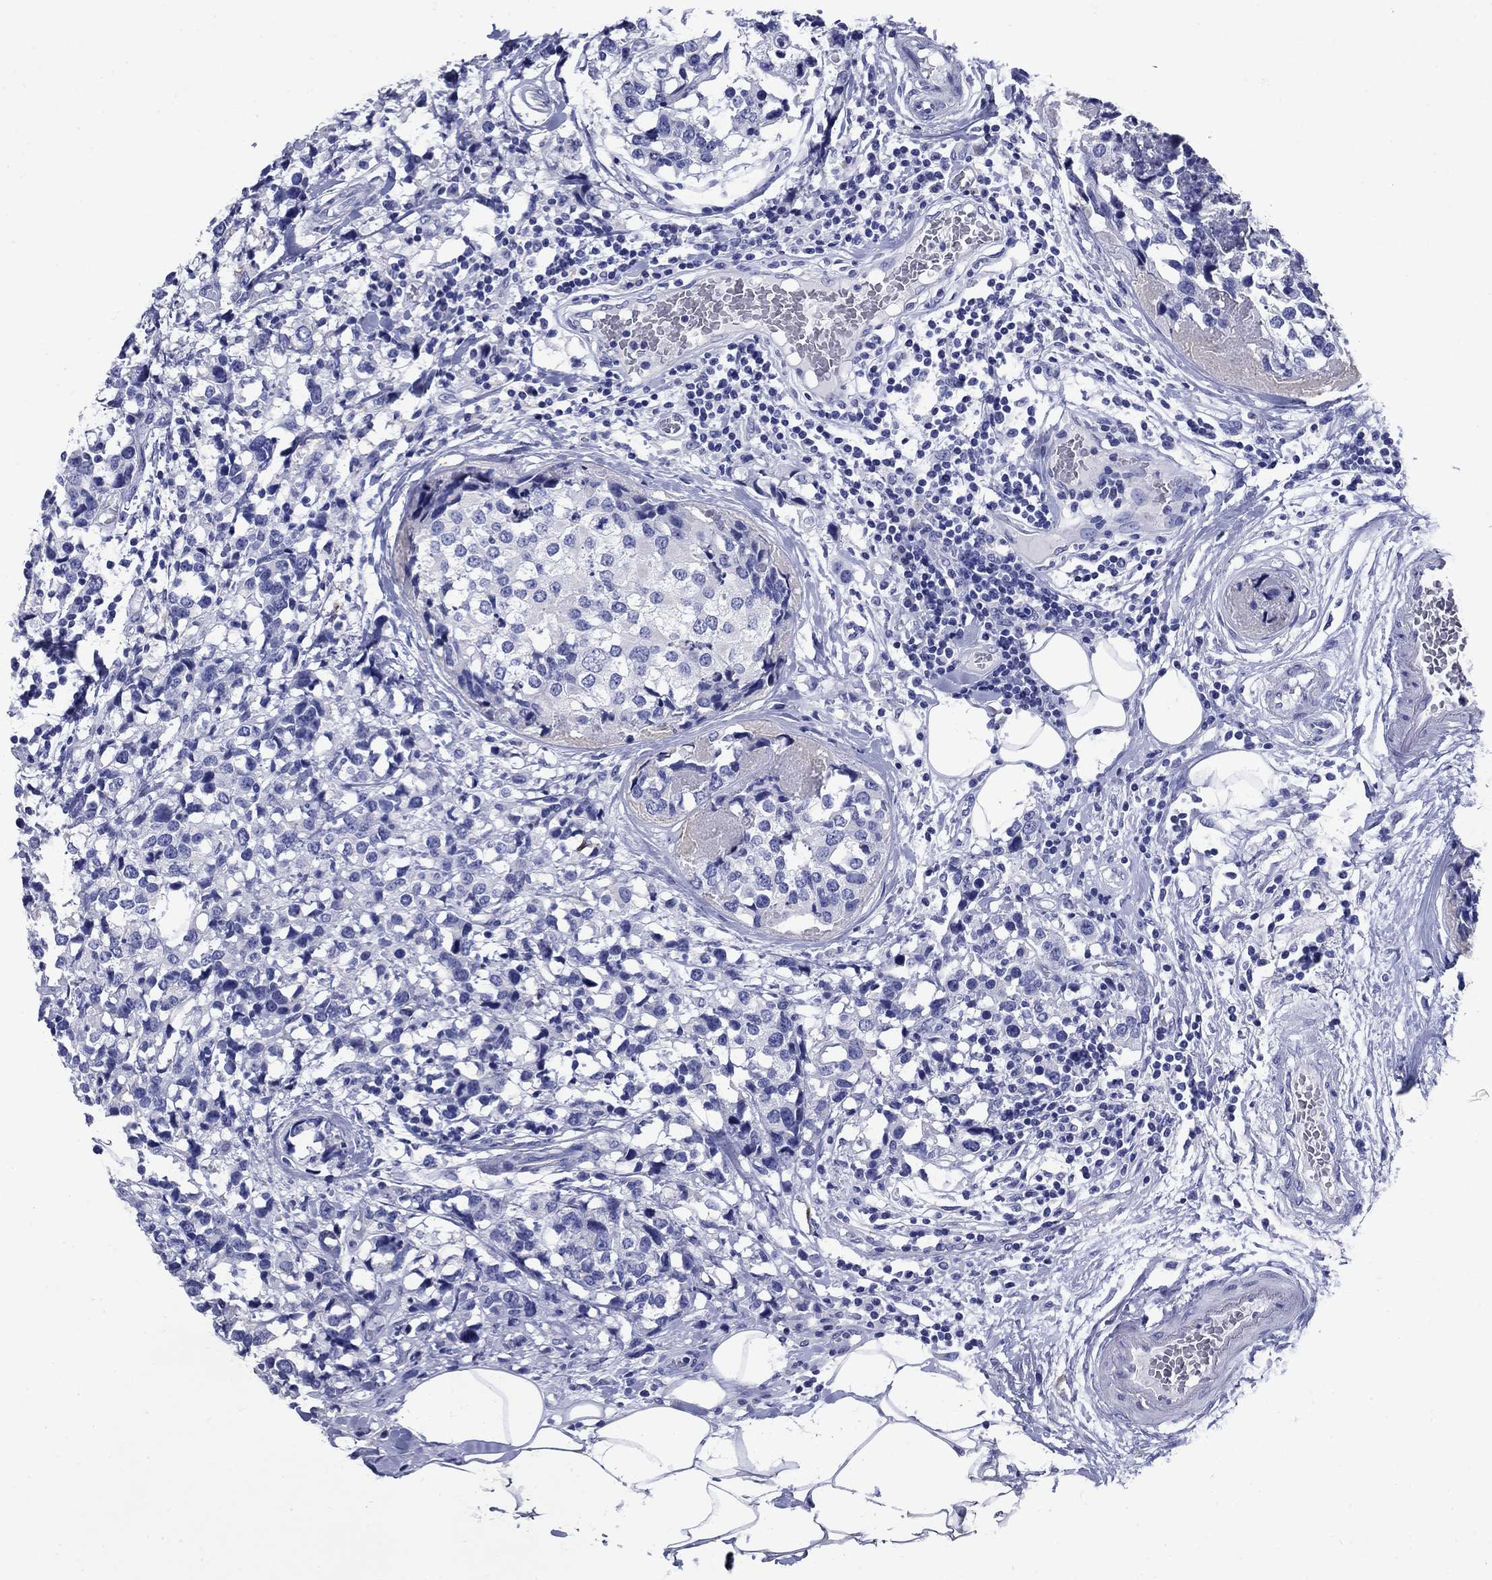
{"staining": {"intensity": "negative", "quantity": "none", "location": "none"}, "tissue": "breast cancer", "cell_type": "Tumor cells", "image_type": "cancer", "snomed": [{"axis": "morphology", "description": "Lobular carcinoma"}, {"axis": "topography", "description": "Breast"}], "caption": "This is an immunohistochemistry image of human breast cancer. There is no expression in tumor cells.", "gene": "CD1A", "patient": {"sex": "female", "age": 59}}